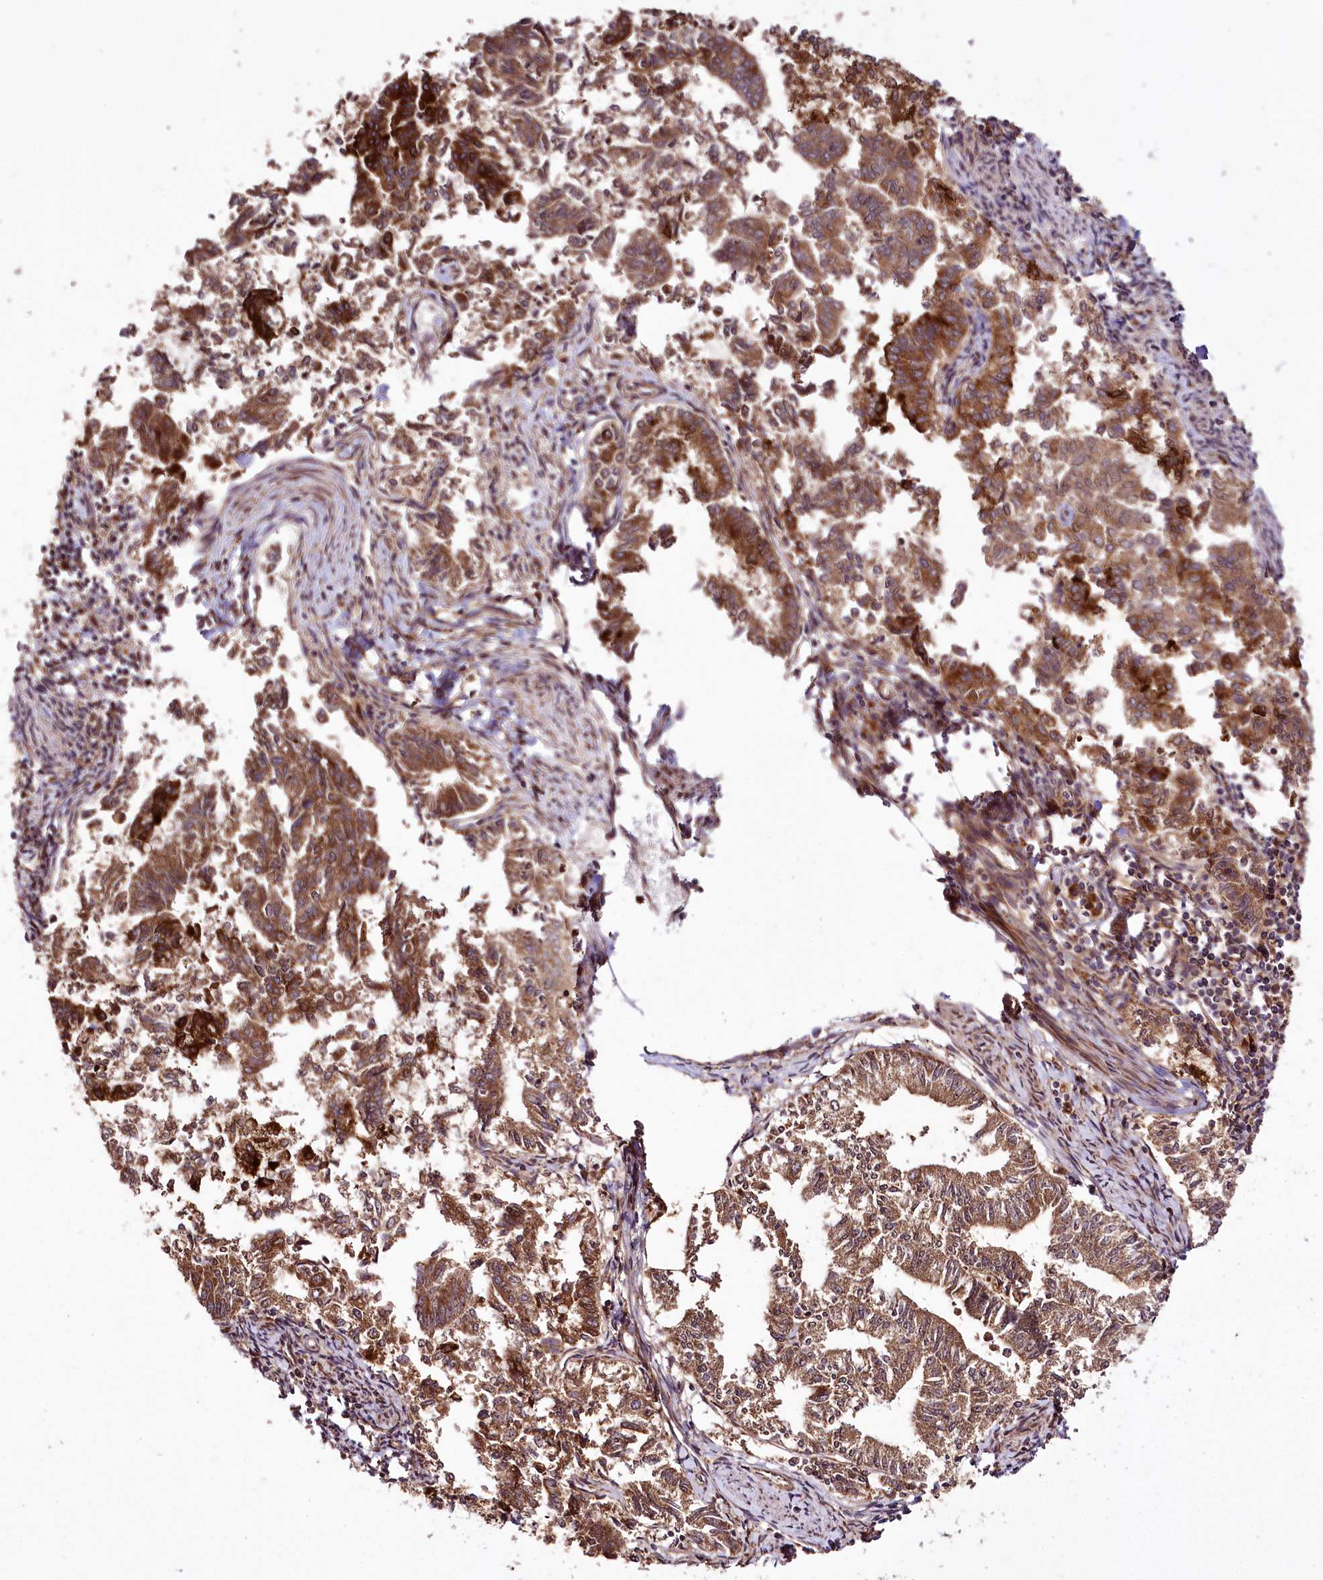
{"staining": {"intensity": "strong", "quantity": ">75%", "location": "cytoplasmic/membranous"}, "tissue": "endometrial cancer", "cell_type": "Tumor cells", "image_type": "cancer", "snomed": [{"axis": "morphology", "description": "Adenocarcinoma, NOS"}, {"axis": "topography", "description": "Endometrium"}], "caption": "Tumor cells reveal high levels of strong cytoplasmic/membranous expression in approximately >75% of cells in human adenocarcinoma (endometrial).", "gene": "RAB7A", "patient": {"sex": "female", "age": 79}}